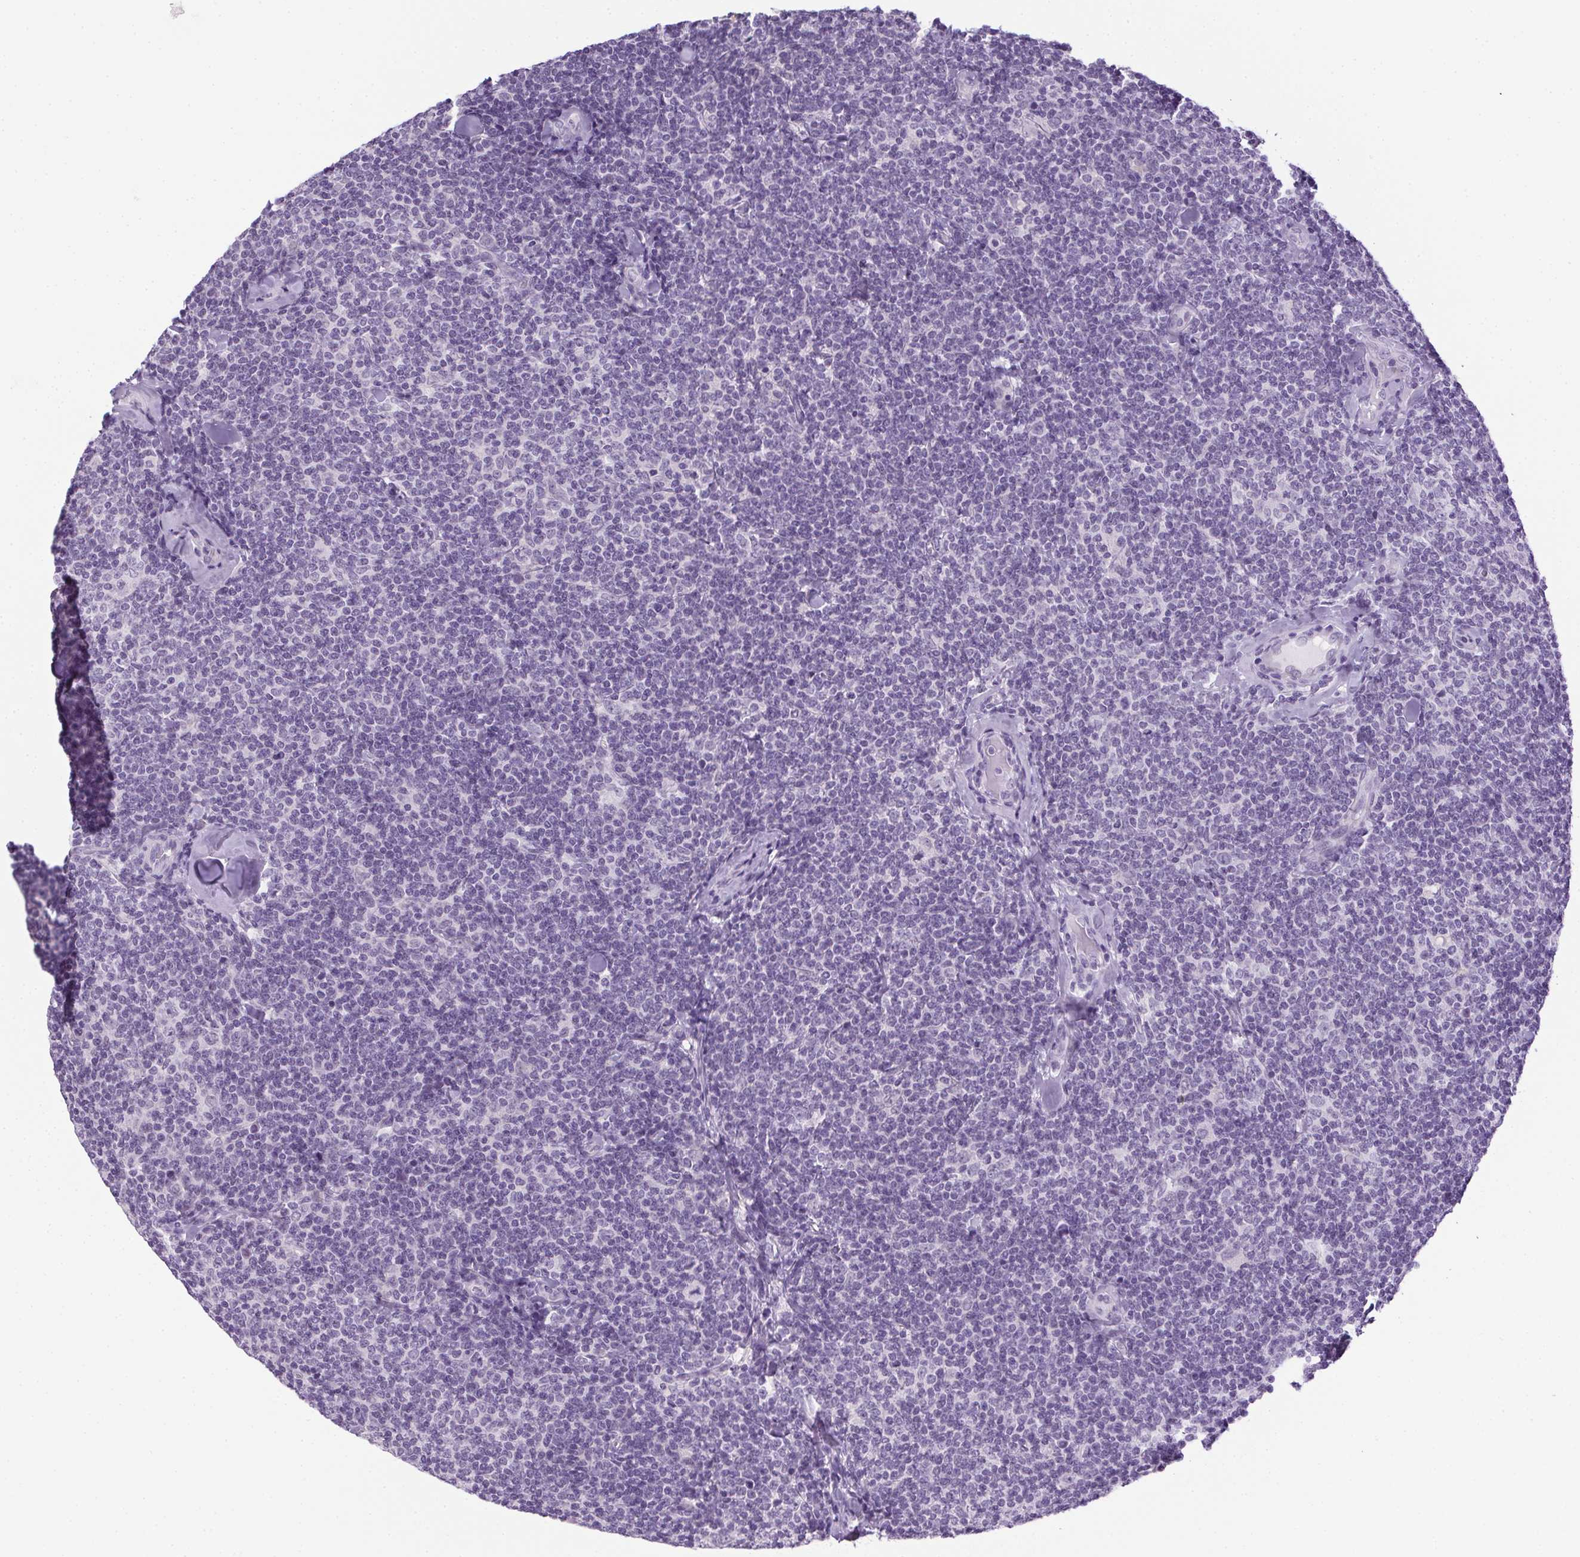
{"staining": {"intensity": "negative", "quantity": "none", "location": "none"}, "tissue": "lymphoma", "cell_type": "Tumor cells", "image_type": "cancer", "snomed": [{"axis": "morphology", "description": "Malignant lymphoma, non-Hodgkin's type, Low grade"}, {"axis": "topography", "description": "Lymph node"}], "caption": "Immunohistochemistry (IHC) photomicrograph of human lymphoma stained for a protein (brown), which shows no positivity in tumor cells. (Immunohistochemistry, brightfield microscopy, high magnification).", "gene": "PRL", "patient": {"sex": "female", "age": 56}}